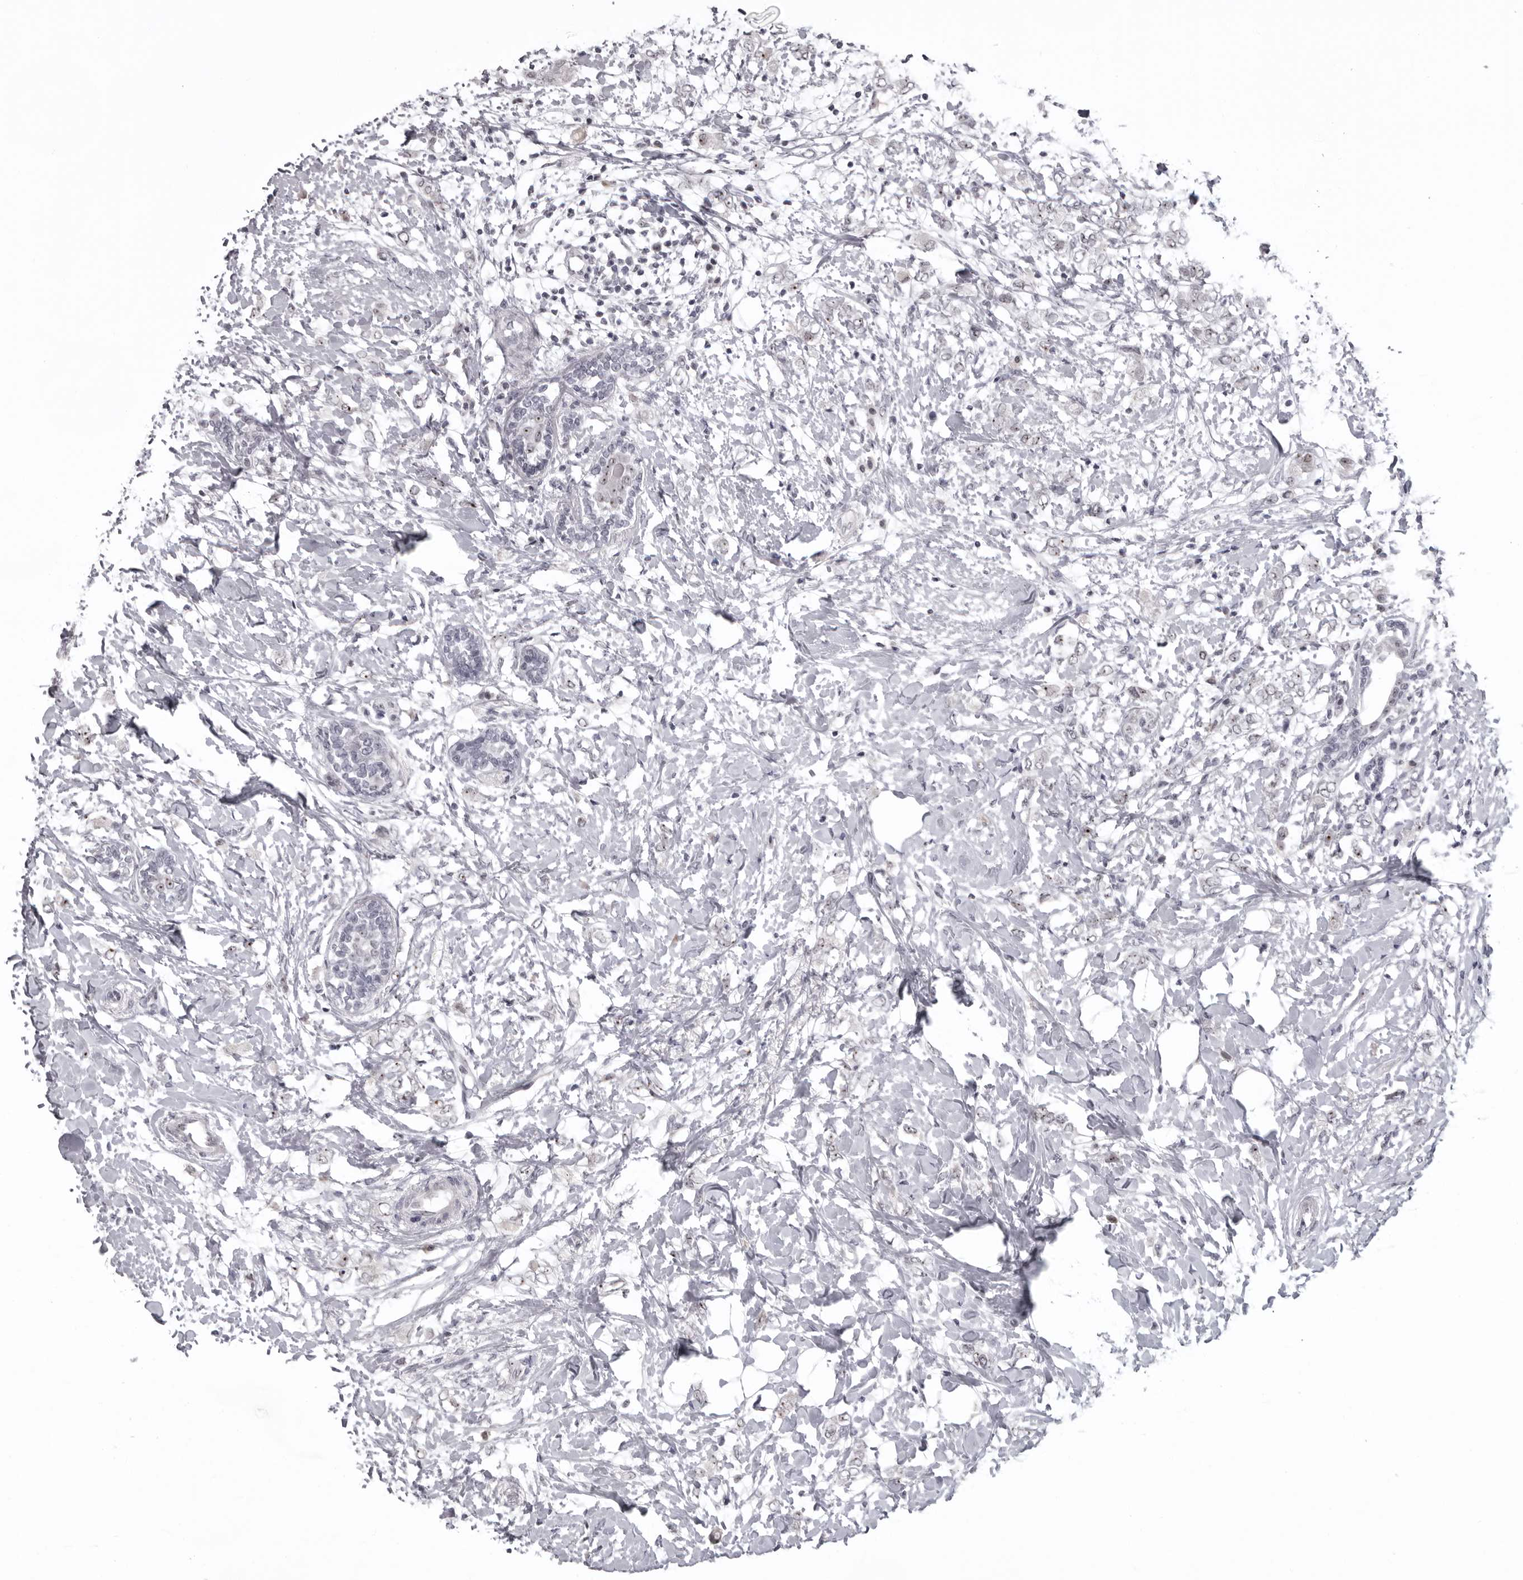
{"staining": {"intensity": "negative", "quantity": "none", "location": "none"}, "tissue": "breast cancer", "cell_type": "Tumor cells", "image_type": "cancer", "snomed": [{"axis": "morphology", "description": "Normal tissue, NOS"}, {"axis": "morphology", "description": "Lobular carcinoma"}, {"axis": "topography", "description": "Breast"}], "caption": "A photomicrograph of breast cancer (lobular carcinoma) stained for a protein shows no brown staining in tumor cells.", "gene": "HELZ", "patient": {"sex": "female", "age": 47}}